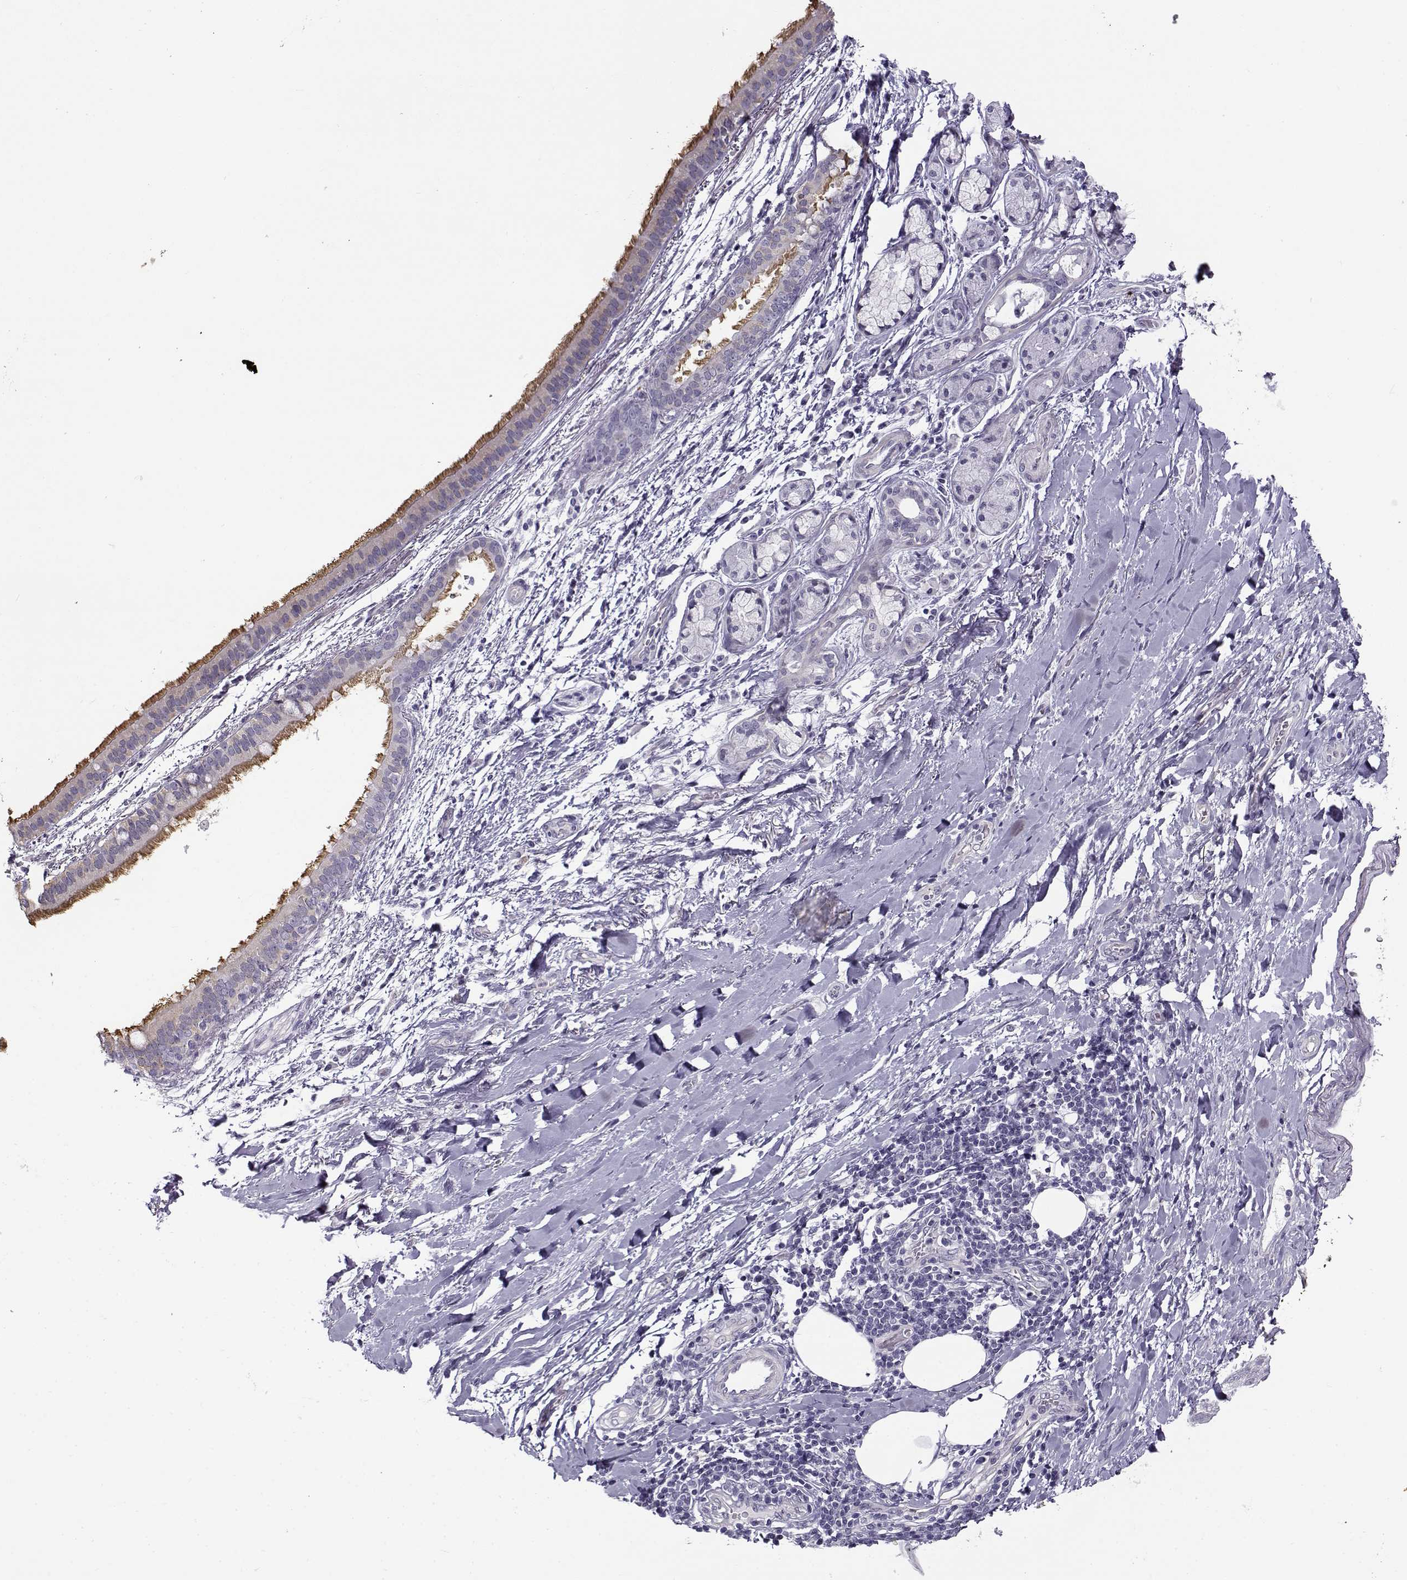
{"staining": {"intensity": "strong", "quantity": "25%-75%", "location": "cytoplasmic/membranous"}, "tissue": "bronchus", "cell_type": "Respiratory epithelial cells", "image_type": "normal", "snomed": [{"axis": "morphology", "description": "Normal tissue, NOS"}, {"axis": "morphology", "description": "Squamous cell carcinoma, NOS"}, {"axis": "topography", "description": "Bronchus"}, {"axis": "topography", "description": "Lung"}], "caption": "DAB immunohistochemical staining of benign human bronchus displays strong cytoplasmic/membranous protein staining in about 25%-75% of respiratory epithelial cells. (DAB IHC, brown staining for protein, blue staining for nuclei).", "gene": "TEX55", "patient": {"sex": "male", "age": 69}}